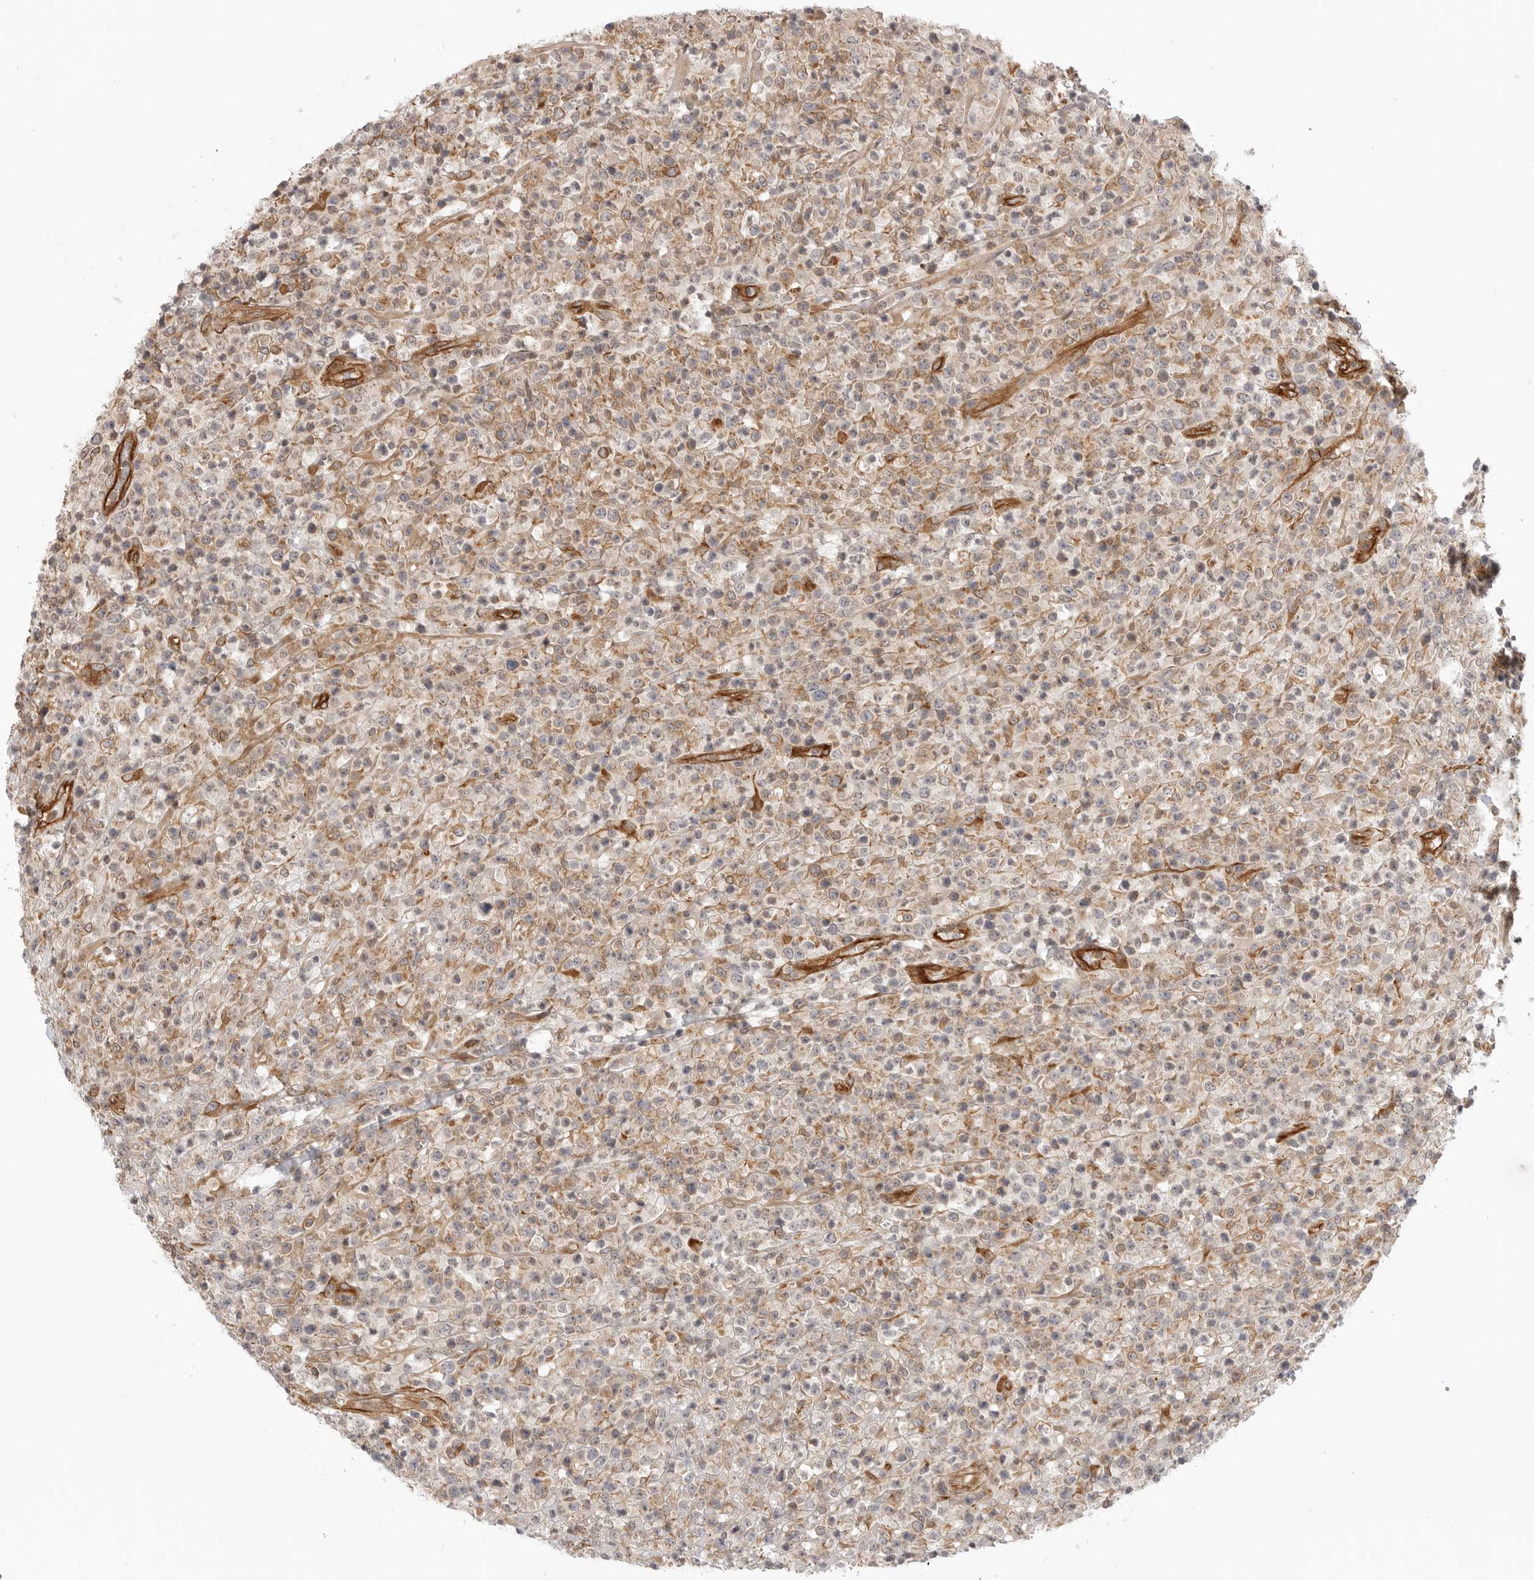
{"staining": {"intensity": "negative", "quantity": "none", "location": "none"}, "tissue": "lymphoma", "cell_type": "Tumor cells", "image_type": "cancer", "snomed": [{"axis": "morphology", "description": "Malignant lymphoma, non-Hodgkin's type, High grade"}, {"axis": "topography", "description": "Colon"}], "caption": "The image displays no significant expression in tumor cells of malignant lymphoma, non-Hodgkin's type (high-grade).", "gene": "ATOH7", "patient": {"sex": "female", "age": 53}}